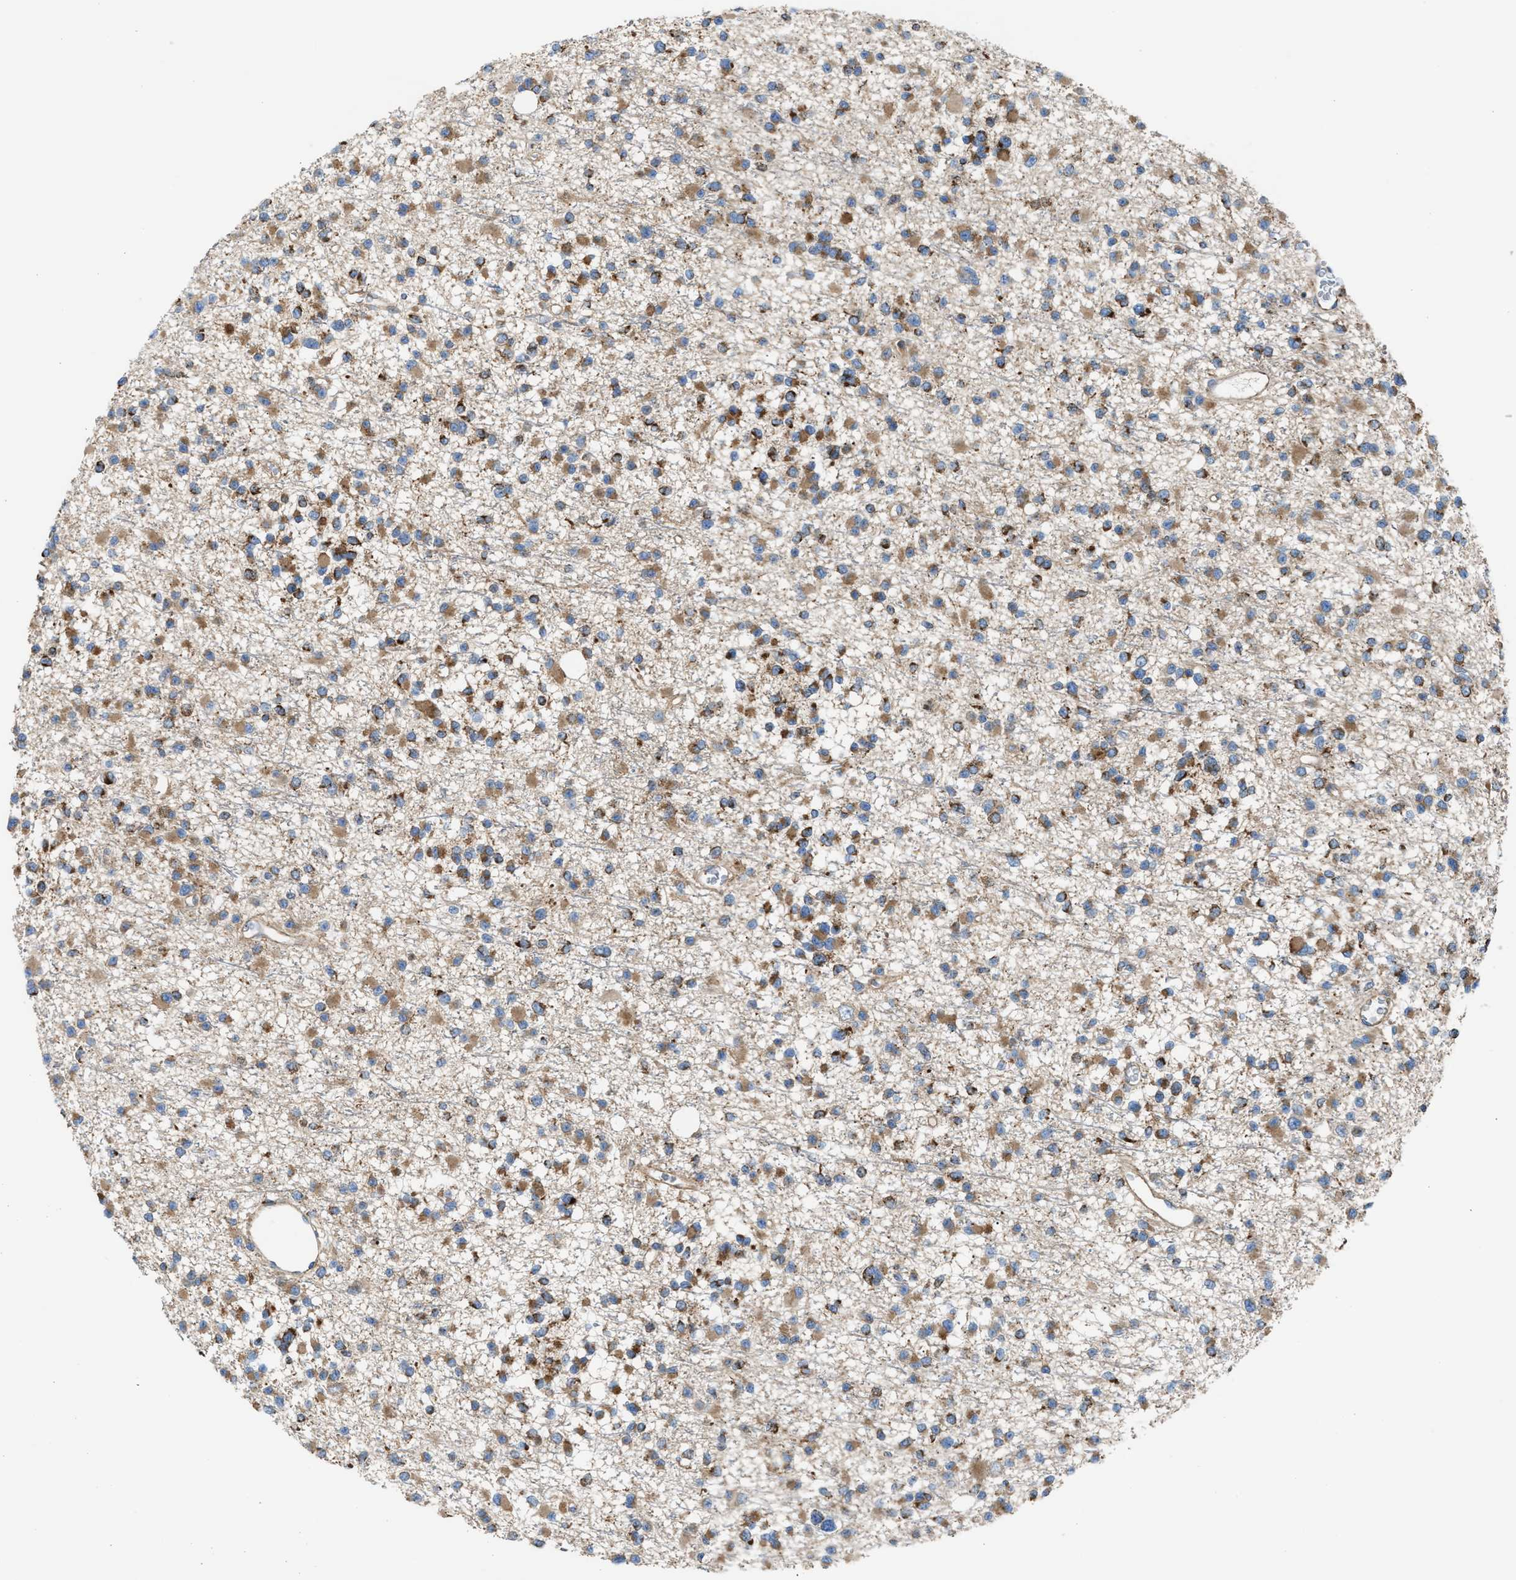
{"staining": {"intensity": "moderate", "quantity": ">75%", "location": "cytoplasmic/membranous"}, "tissue": "glioma", "cell_type": "Tumor cells", "image_type": "cancer", "snomed": [{"axis": "morphology", "description": "Glioma, malignant, Low grade"}, {"axis": "topography", "description": "Brain"}], "caption": "This histopathology image reveals IHC staining of malignant low-grade glioma, with medium moderate cytoplasmic/membranous staining in about >75% of tumor cells.", "gene": "TBC1D15", "patient": {"sex": "female", "age": 22}}